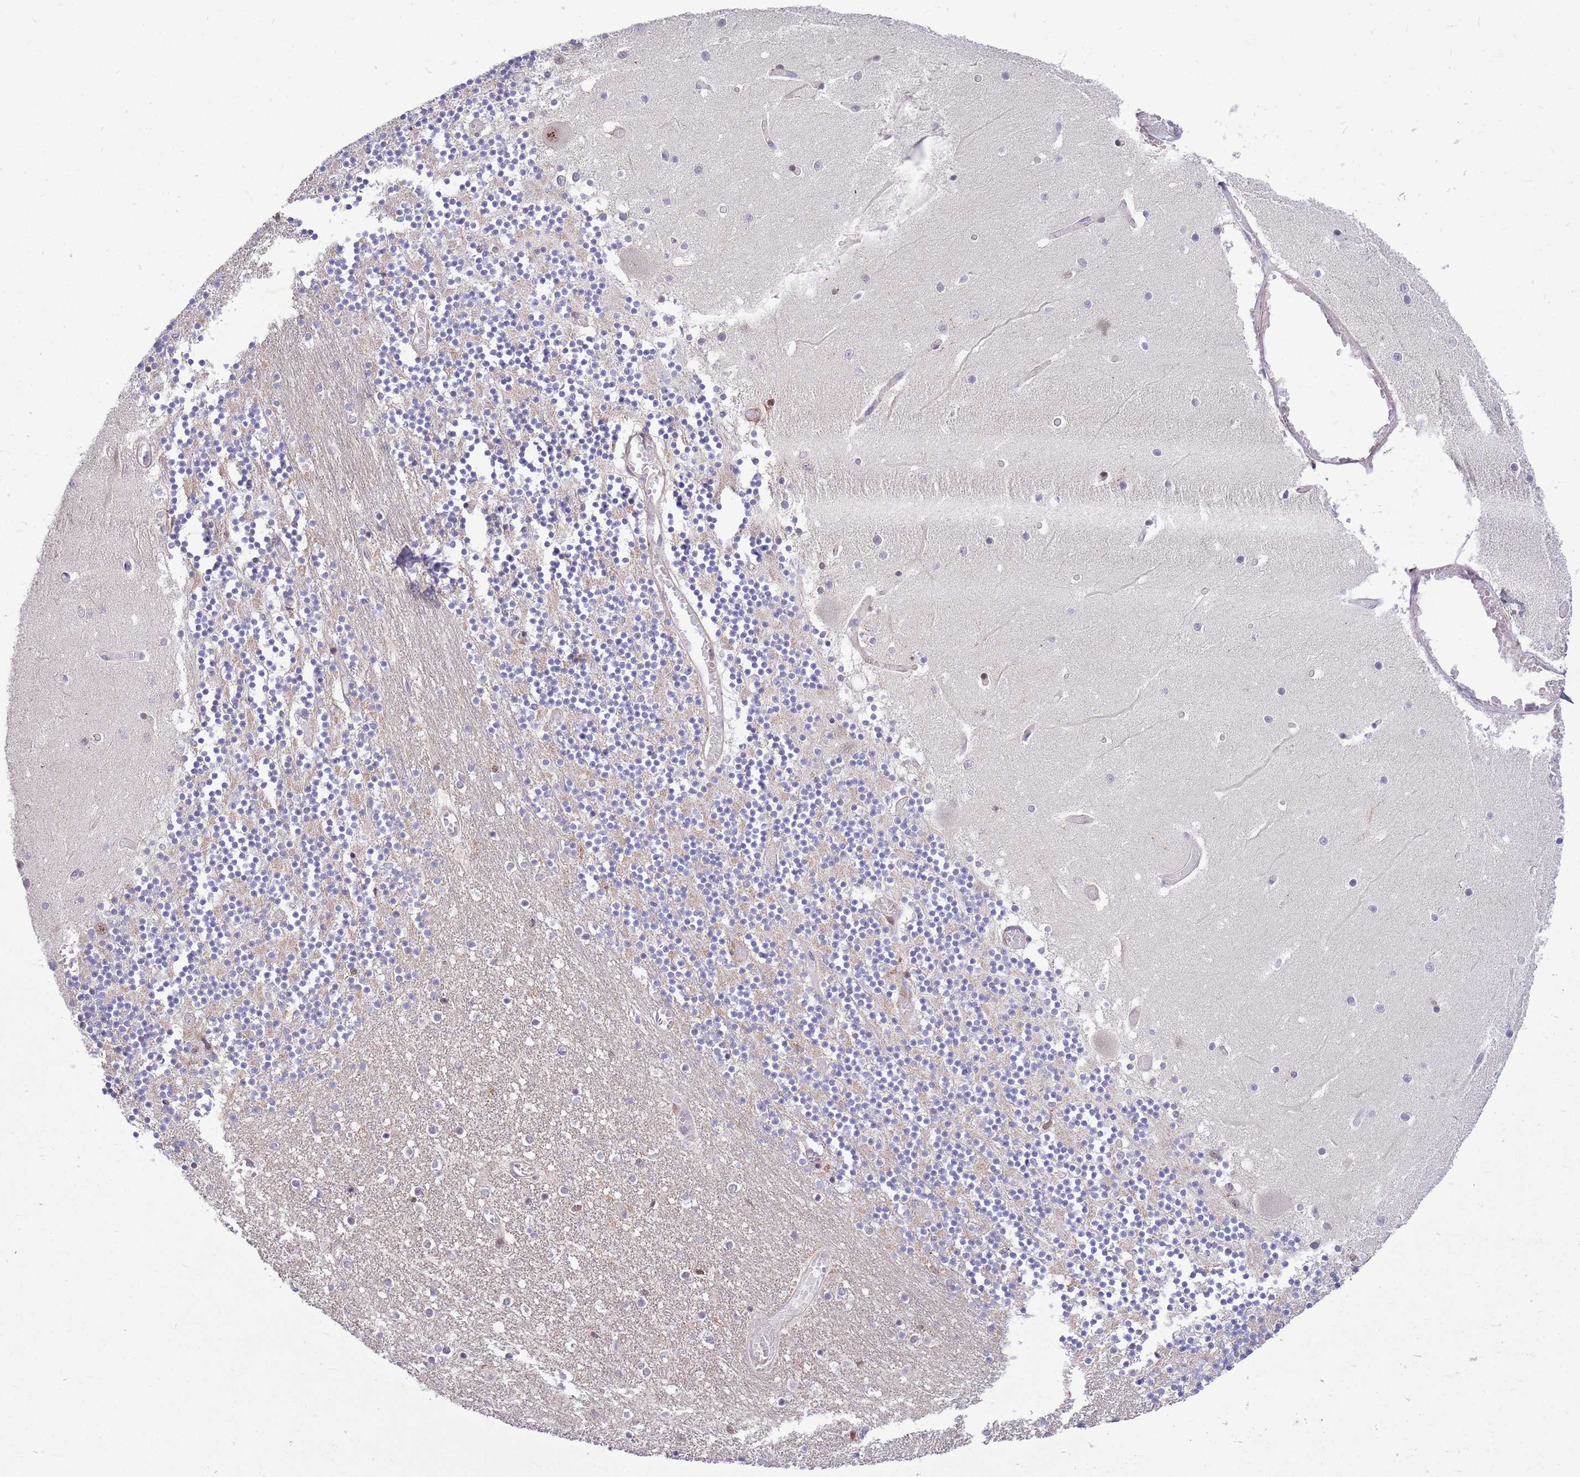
{"staining": {"intensity": "negative", "quantity": "none", "location": "none"}, "tissue": "cerebellum", "cell_type": "Cells in granular layer", "image_type": "normal", "snomed": [{"axis": "morphology", "description": "Normal tissue, NOS"}, {"axis": "topography", "description": "Cerebellum"}], "caption": "Human cerebellum stained for a protein using immunohistochemistry (IHC) displays no positivity in cells in granular layer.", "gene": "CCNJL", "patient": {"sex": "female", "age": 28}}